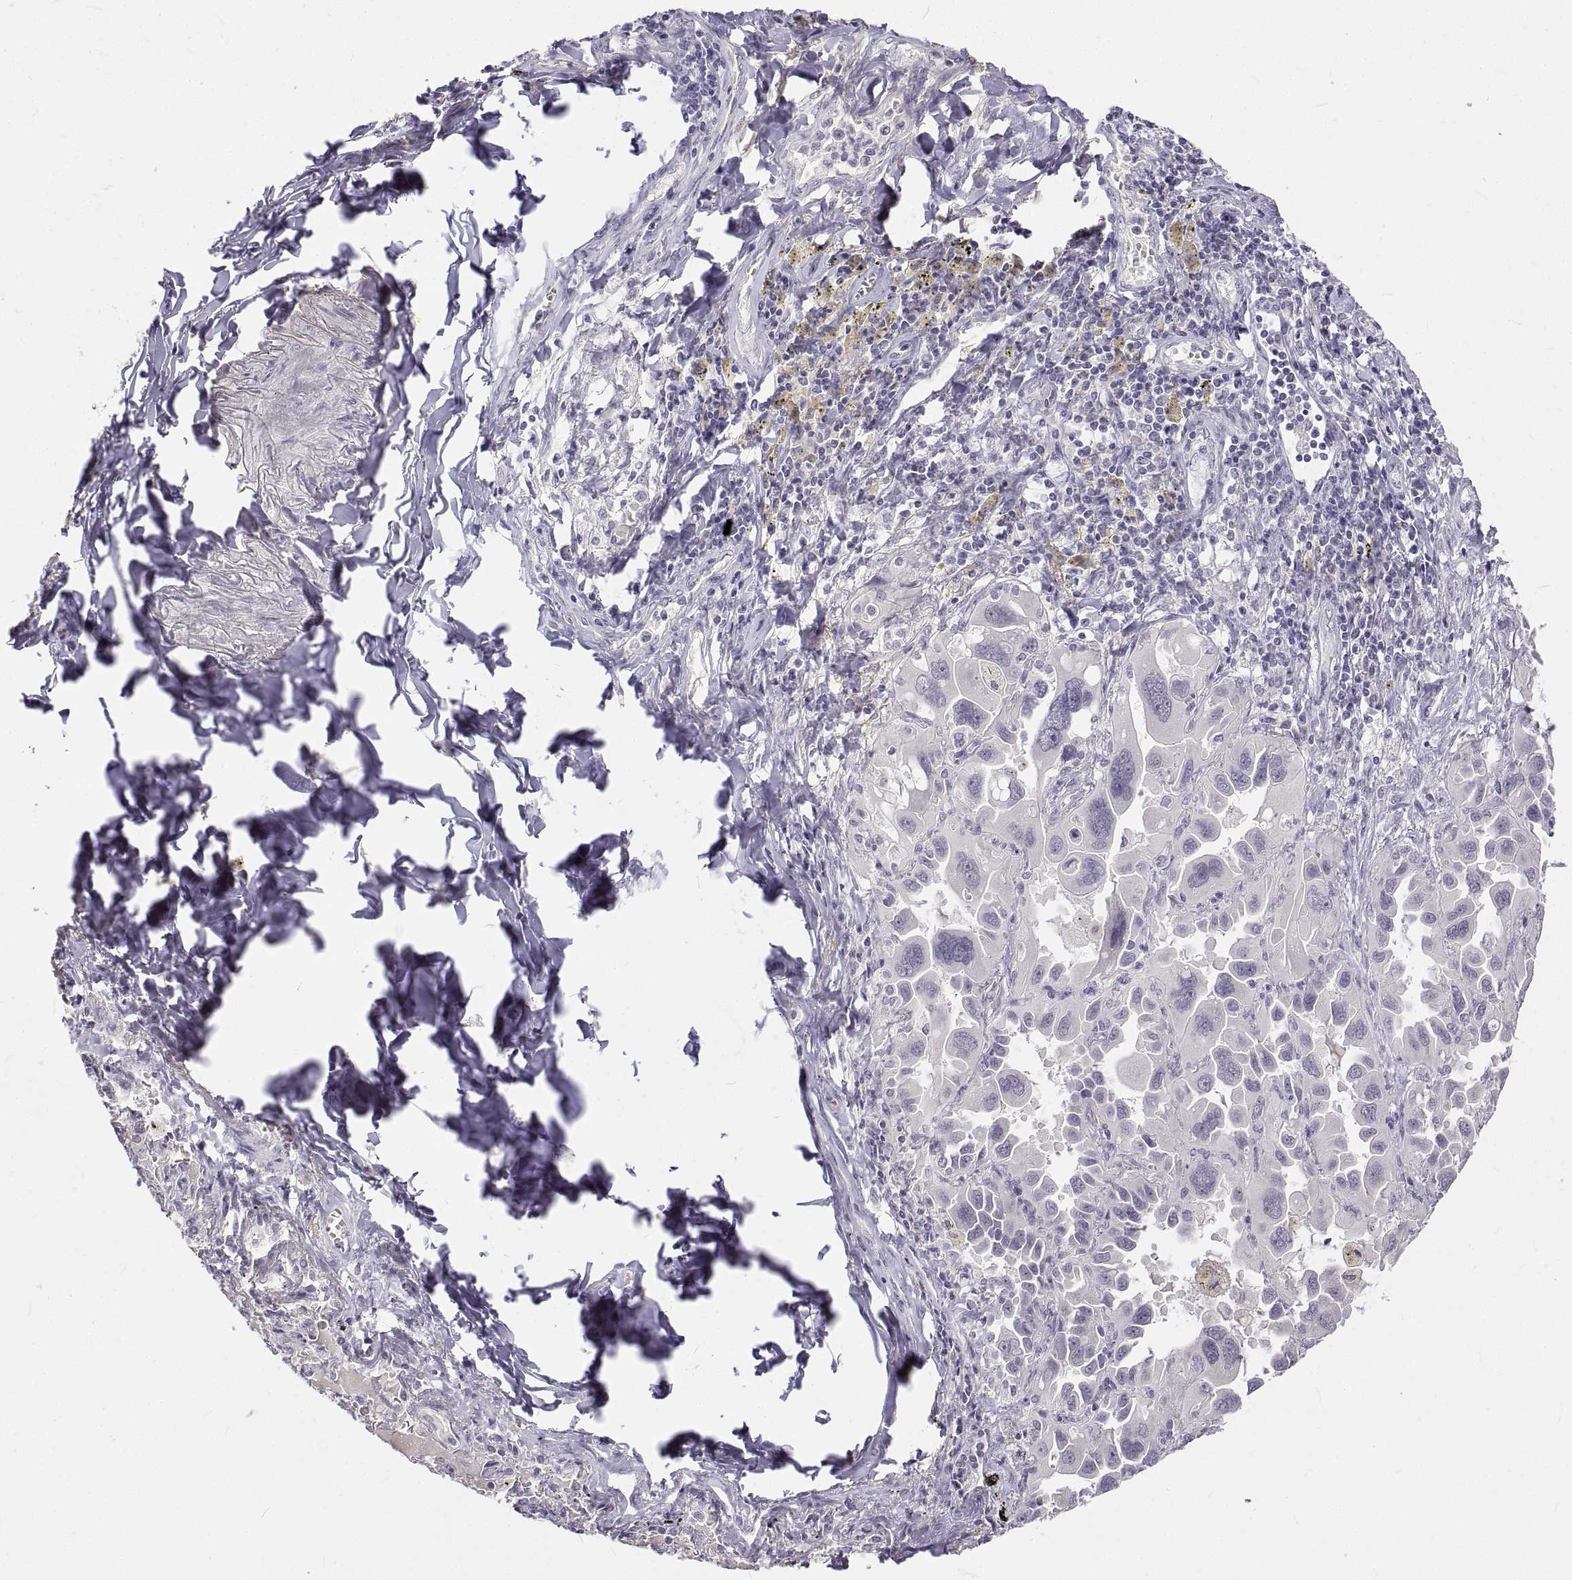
{"staining": {"intensity": "negative", "quantity": "none", "location": "none"}, "tissue": "lung cancer", "cell_type": "Tumor cells", "image_type": "cancer", "snomed": [{"axis": "morphology", "description": "Adenocarcinoma, NOS"}, {"axis": "topography", "description": "Lung"}], "caption": "DAB immunohistochemical staining of human lung cancer demonstrates no significant positivity in tumor cells. Brightfield microscopy of immunohistochemistry (IHC) stained with DAB (3,3'-diaminobenzidine) (brown) and hematoxylin (blue), captured at high magnification.", "gene": "ANO2", "patient": {"sex": "male", "age": 64}}